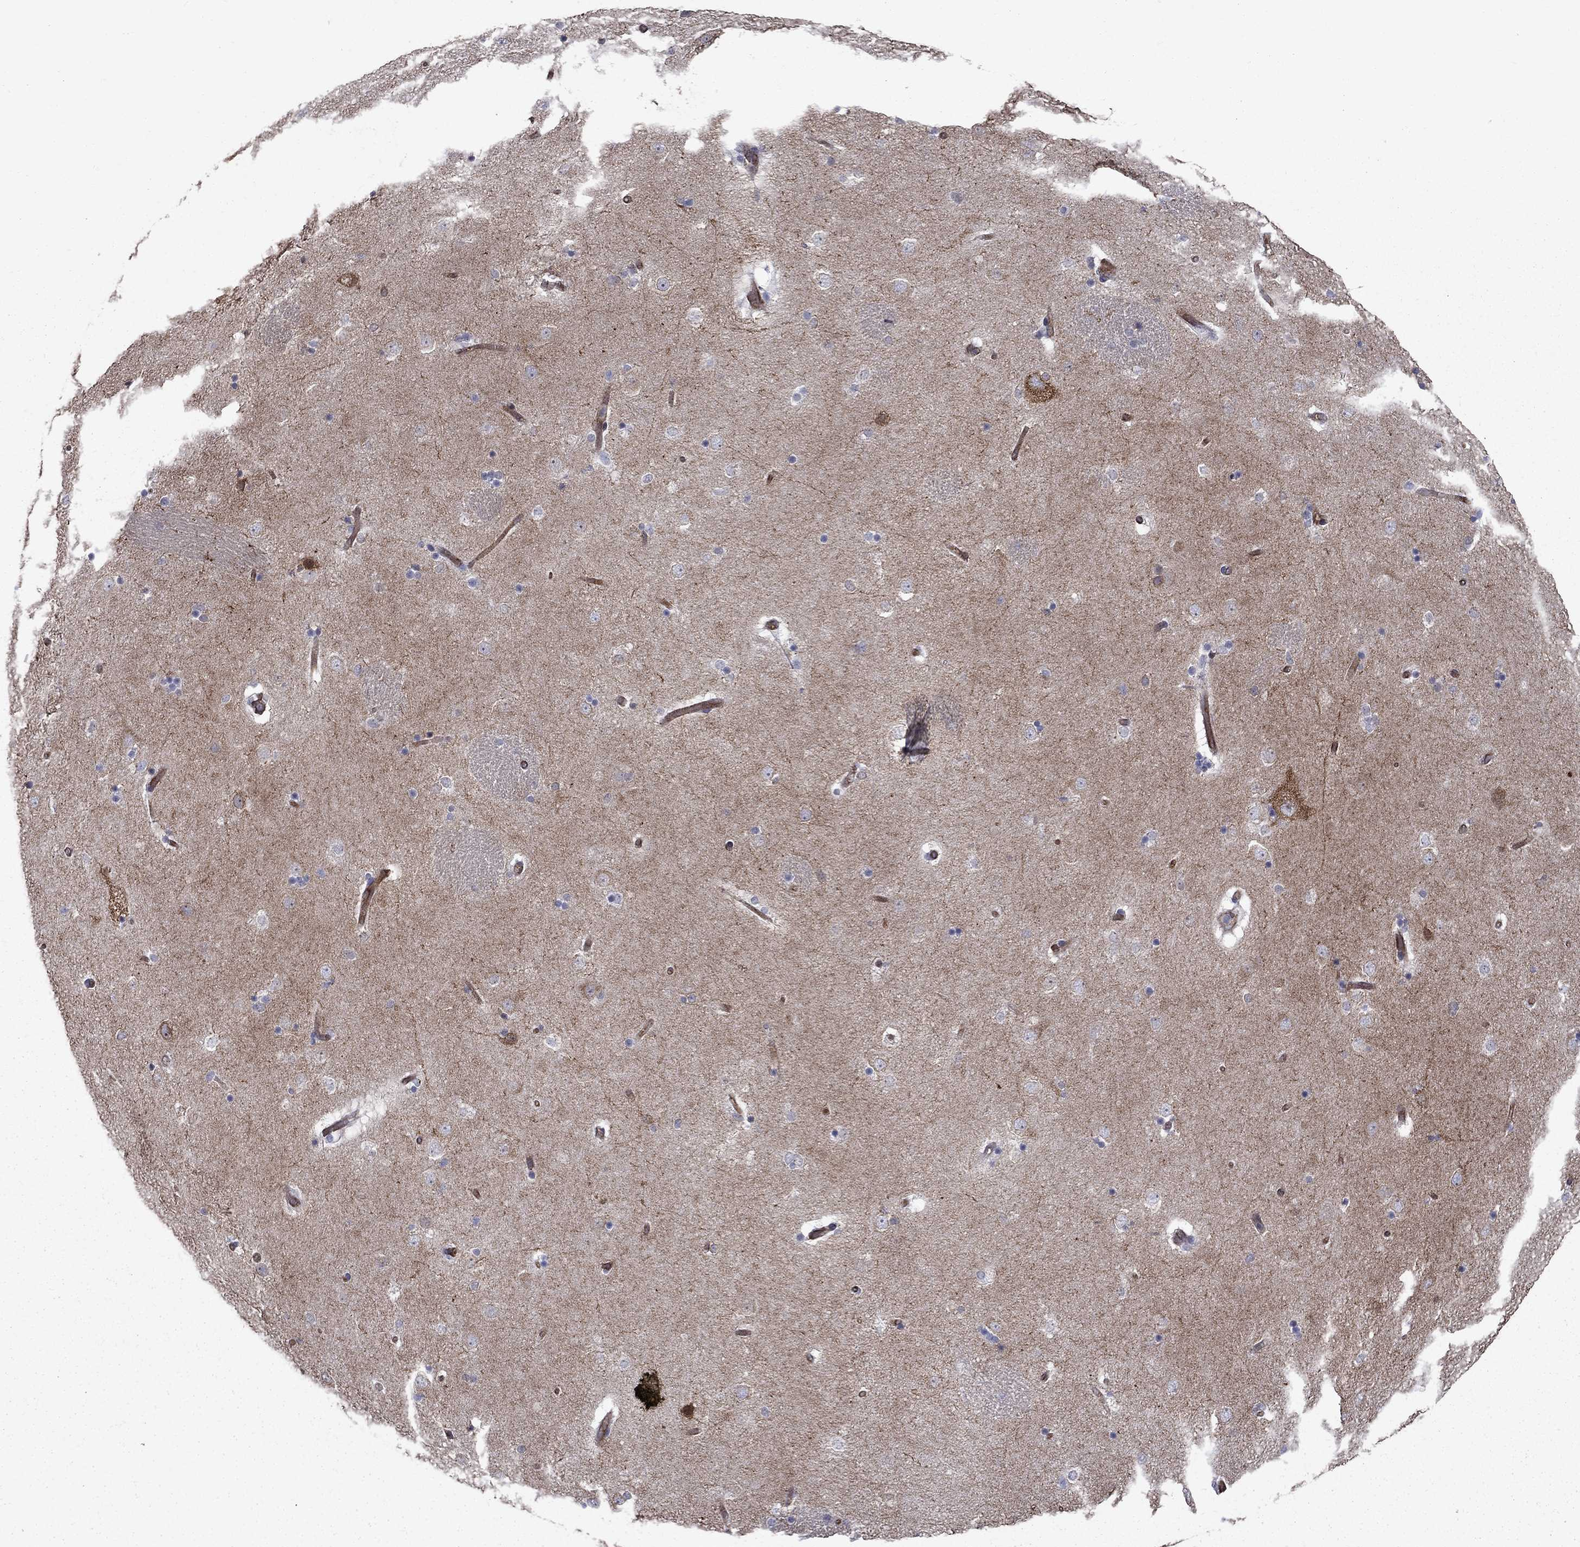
{"staining": {"intensity": "negative", "quantity": "none", "location": "none"}, "tissue": "caudate", "cell_type": "Glial cells", "image_type": "normal", "snomed": [{"axis": "morphology", "description": "Normal tissue, NOS"}, {"axis": "topography", "description": "Lateral ventricle wall"}], "caption": "High power microscopy micrograph of an immunohistochemistry histopathology image of normal caudate, revealing no significant expression in glial cells.", "gene": "SLC1A1", "patient": {"sex": "male", "age": 51}}